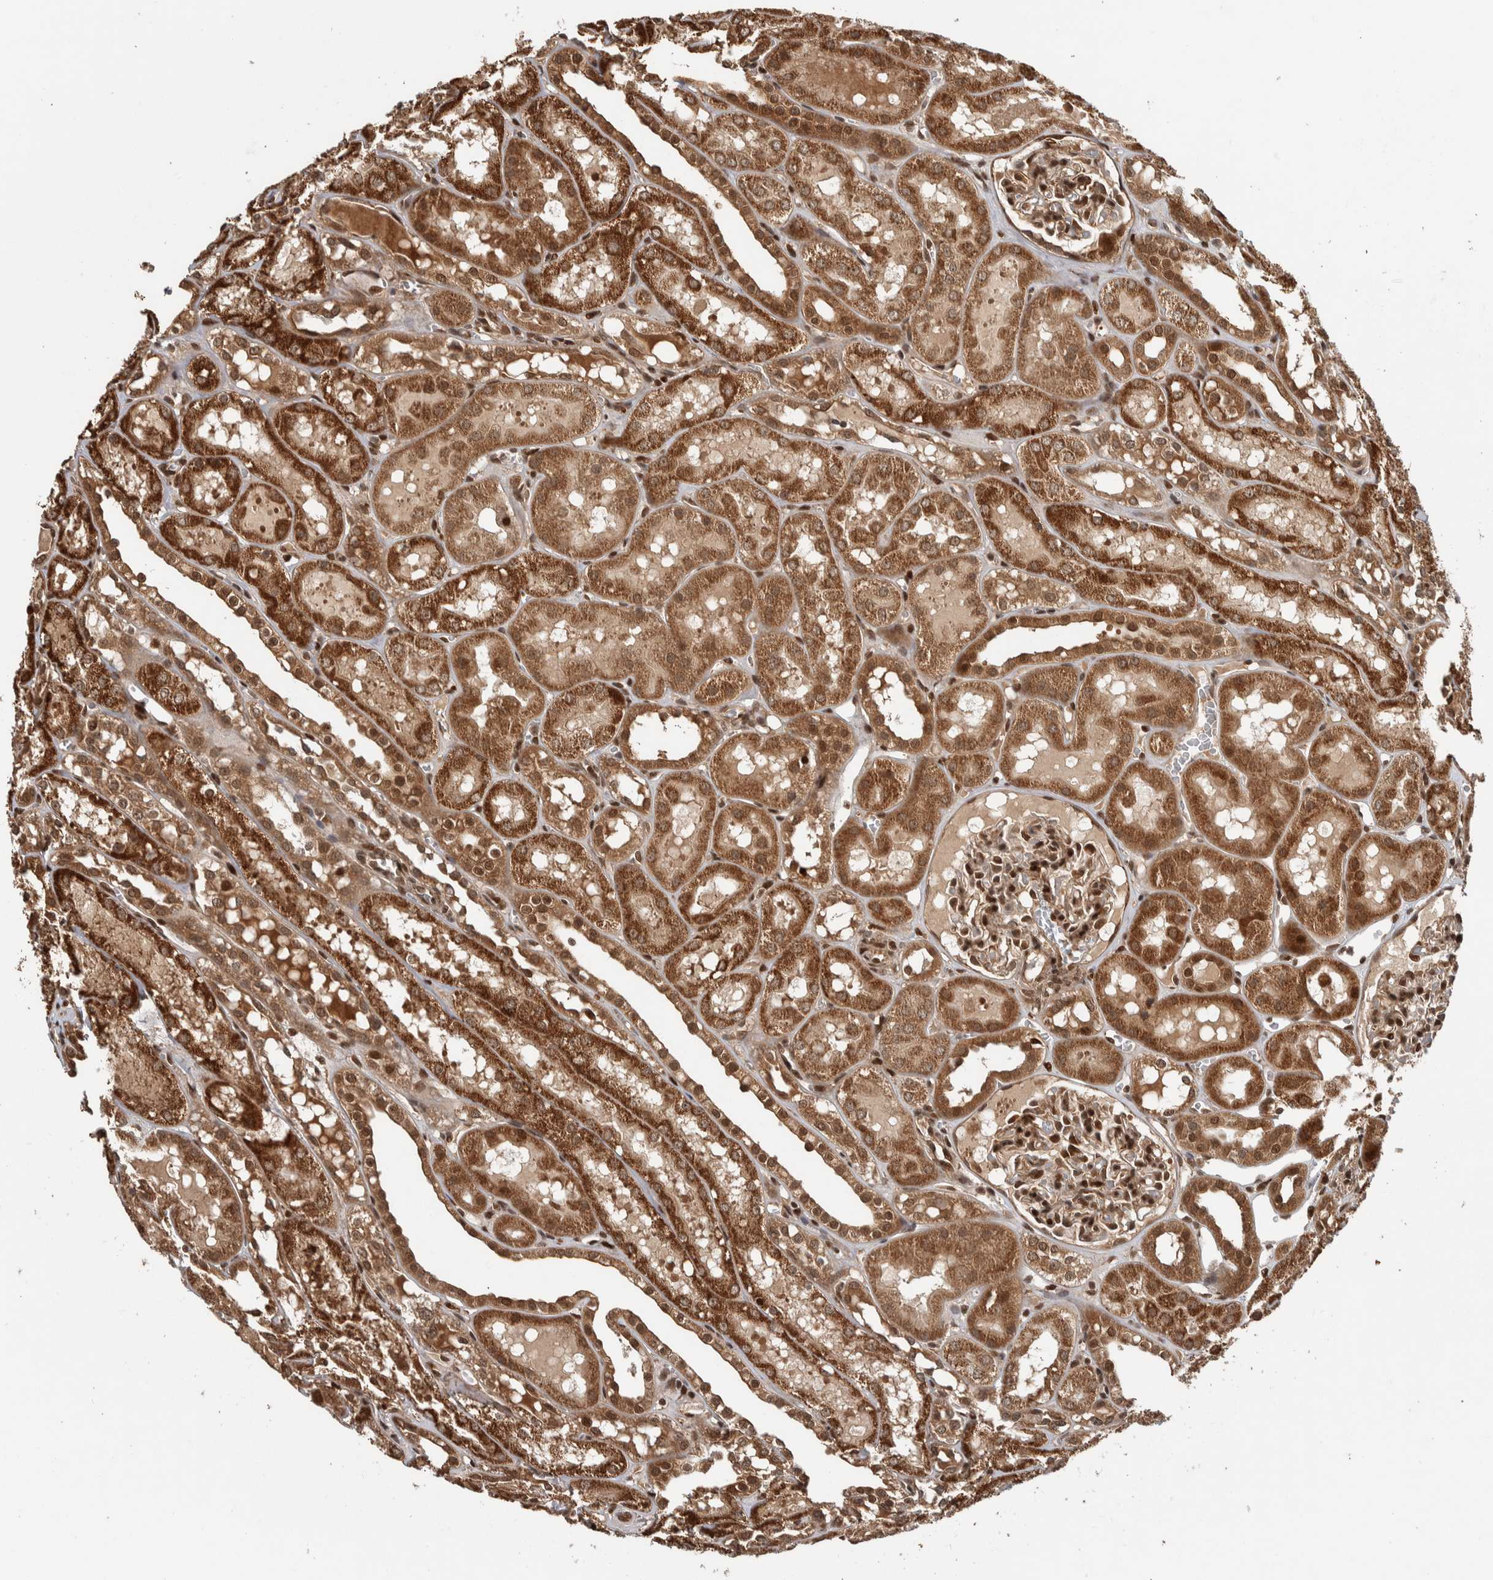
{"staining": {"intensity": "strong", "quantity": ">75%", "location": "cytoplasmic/membranous,nuclear"}, "tissue": "kidney", "cell_type": "Cells in glomeruli", "image_type": "normal", "snomed": [{"axis": "morphology", "description": "Normal tissue, NOS"}, {"axis": "topography", "description": "Kidney"}, {"axis": "topography", "description": "Urinary bladder"}], "caption": "Benign kidney exhibits strong cytoplasmic/membranous,nuclear positivity in about >75% of cells in glomeruli, visualized by immunohistochemistry. (Stains: DAB in brown, nuclei in blue, Microscopy: brightfield microscopy at high magnification).", "gene": "RPS6KA4", "patient": {"sex": "male", "age": 16}}